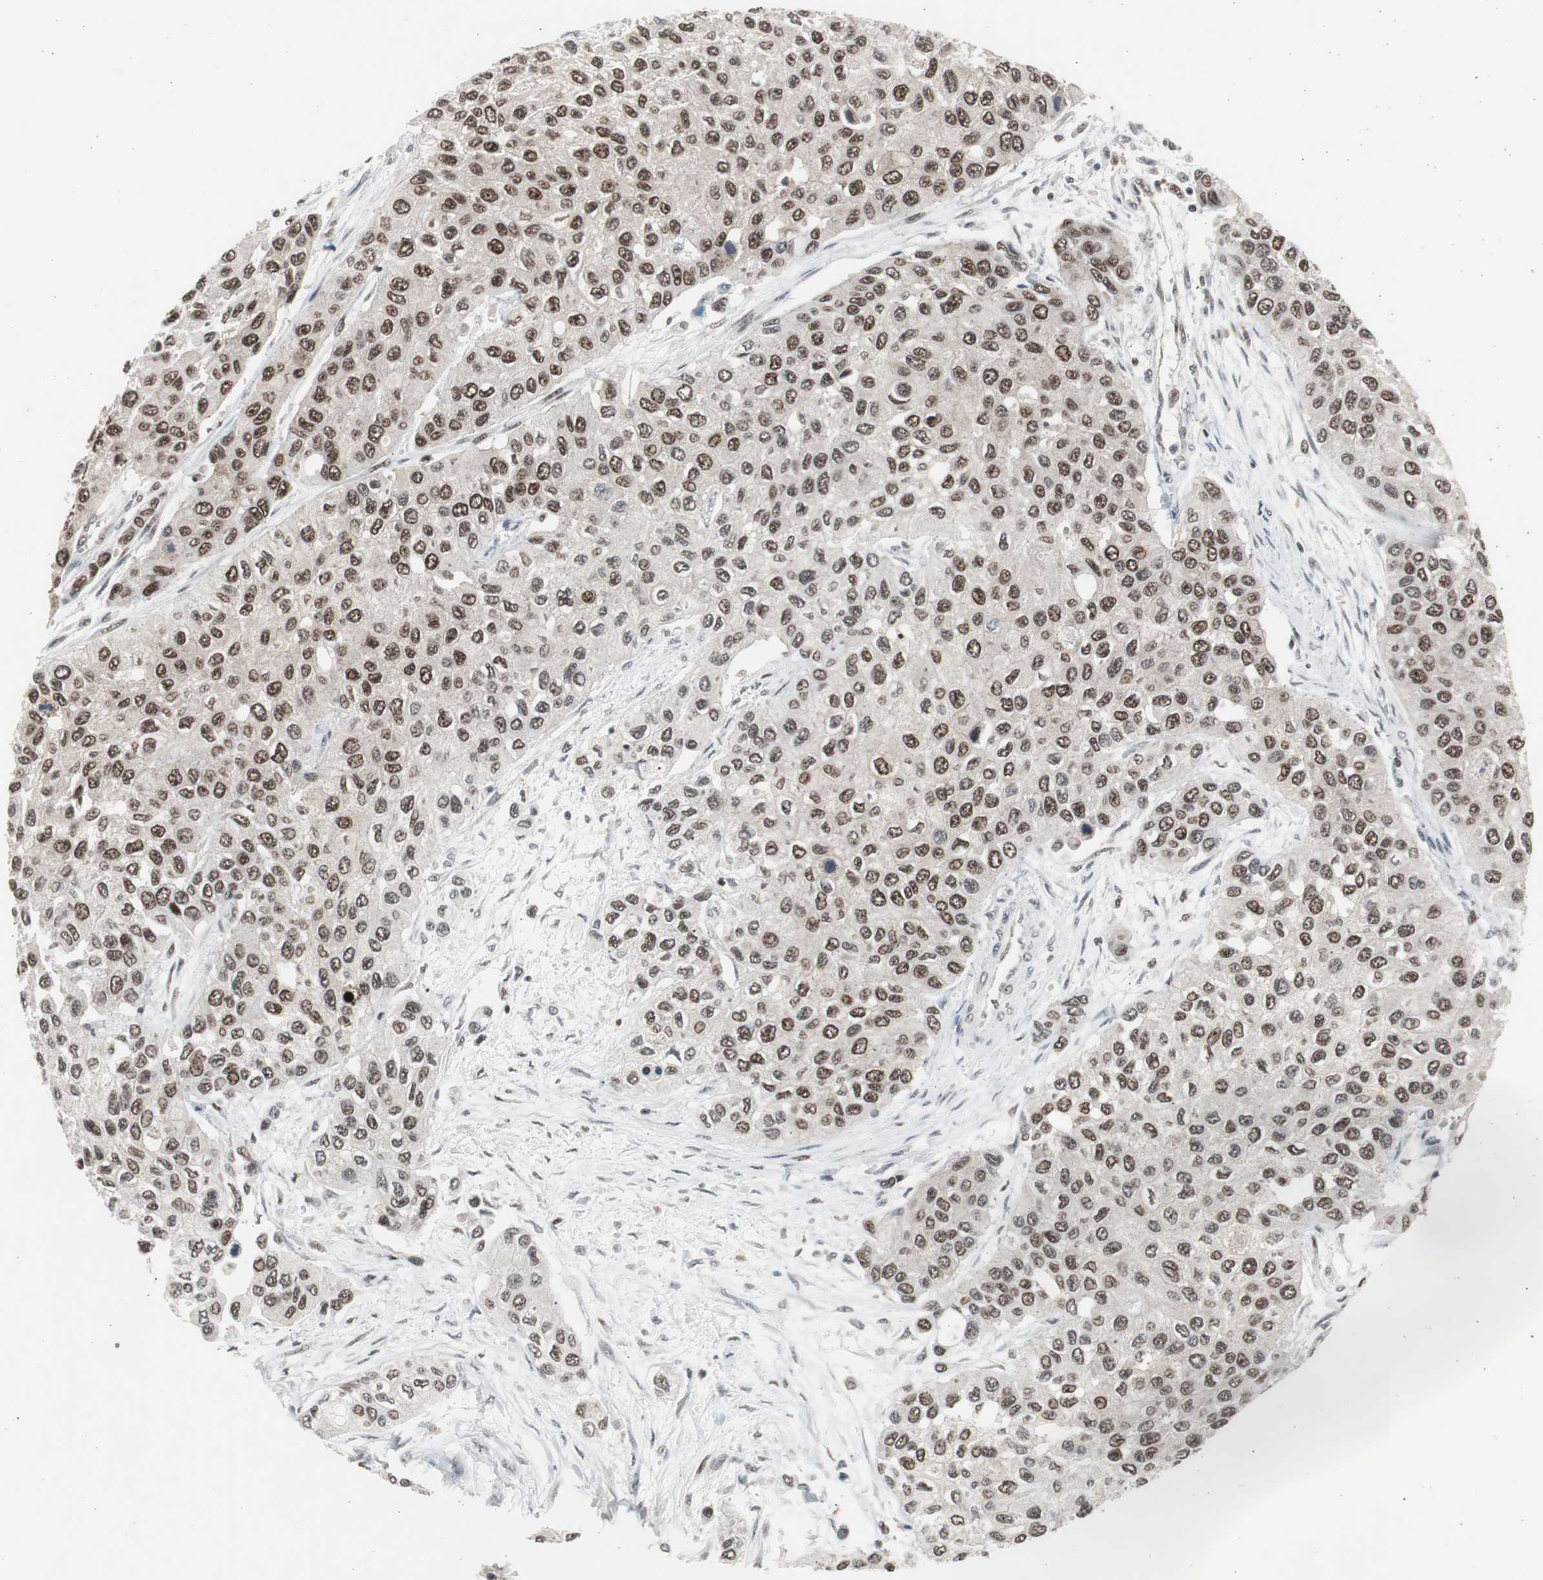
{"staining": {"intensity": "strong", "quantity": ">75%", "location": "nuclear"}, "tissue": "urothelial cancer", "cell_type": "Tumor cells", "image_type": "cancer", "snomed": [{"axis": "morphology", "description": "Urothelial carcinoma, High grade"}, {"axis": "topography", "description": "Urinary bladder"}], "caption": "Immunohistochemistry (IHC) of human urothelial carcinoma (high-grade) exhibits high levels of strong nuclear staining in about >75% of tumor cells.", "gene": "RPA1", "patient": {"sex": "female", "age": 56}}